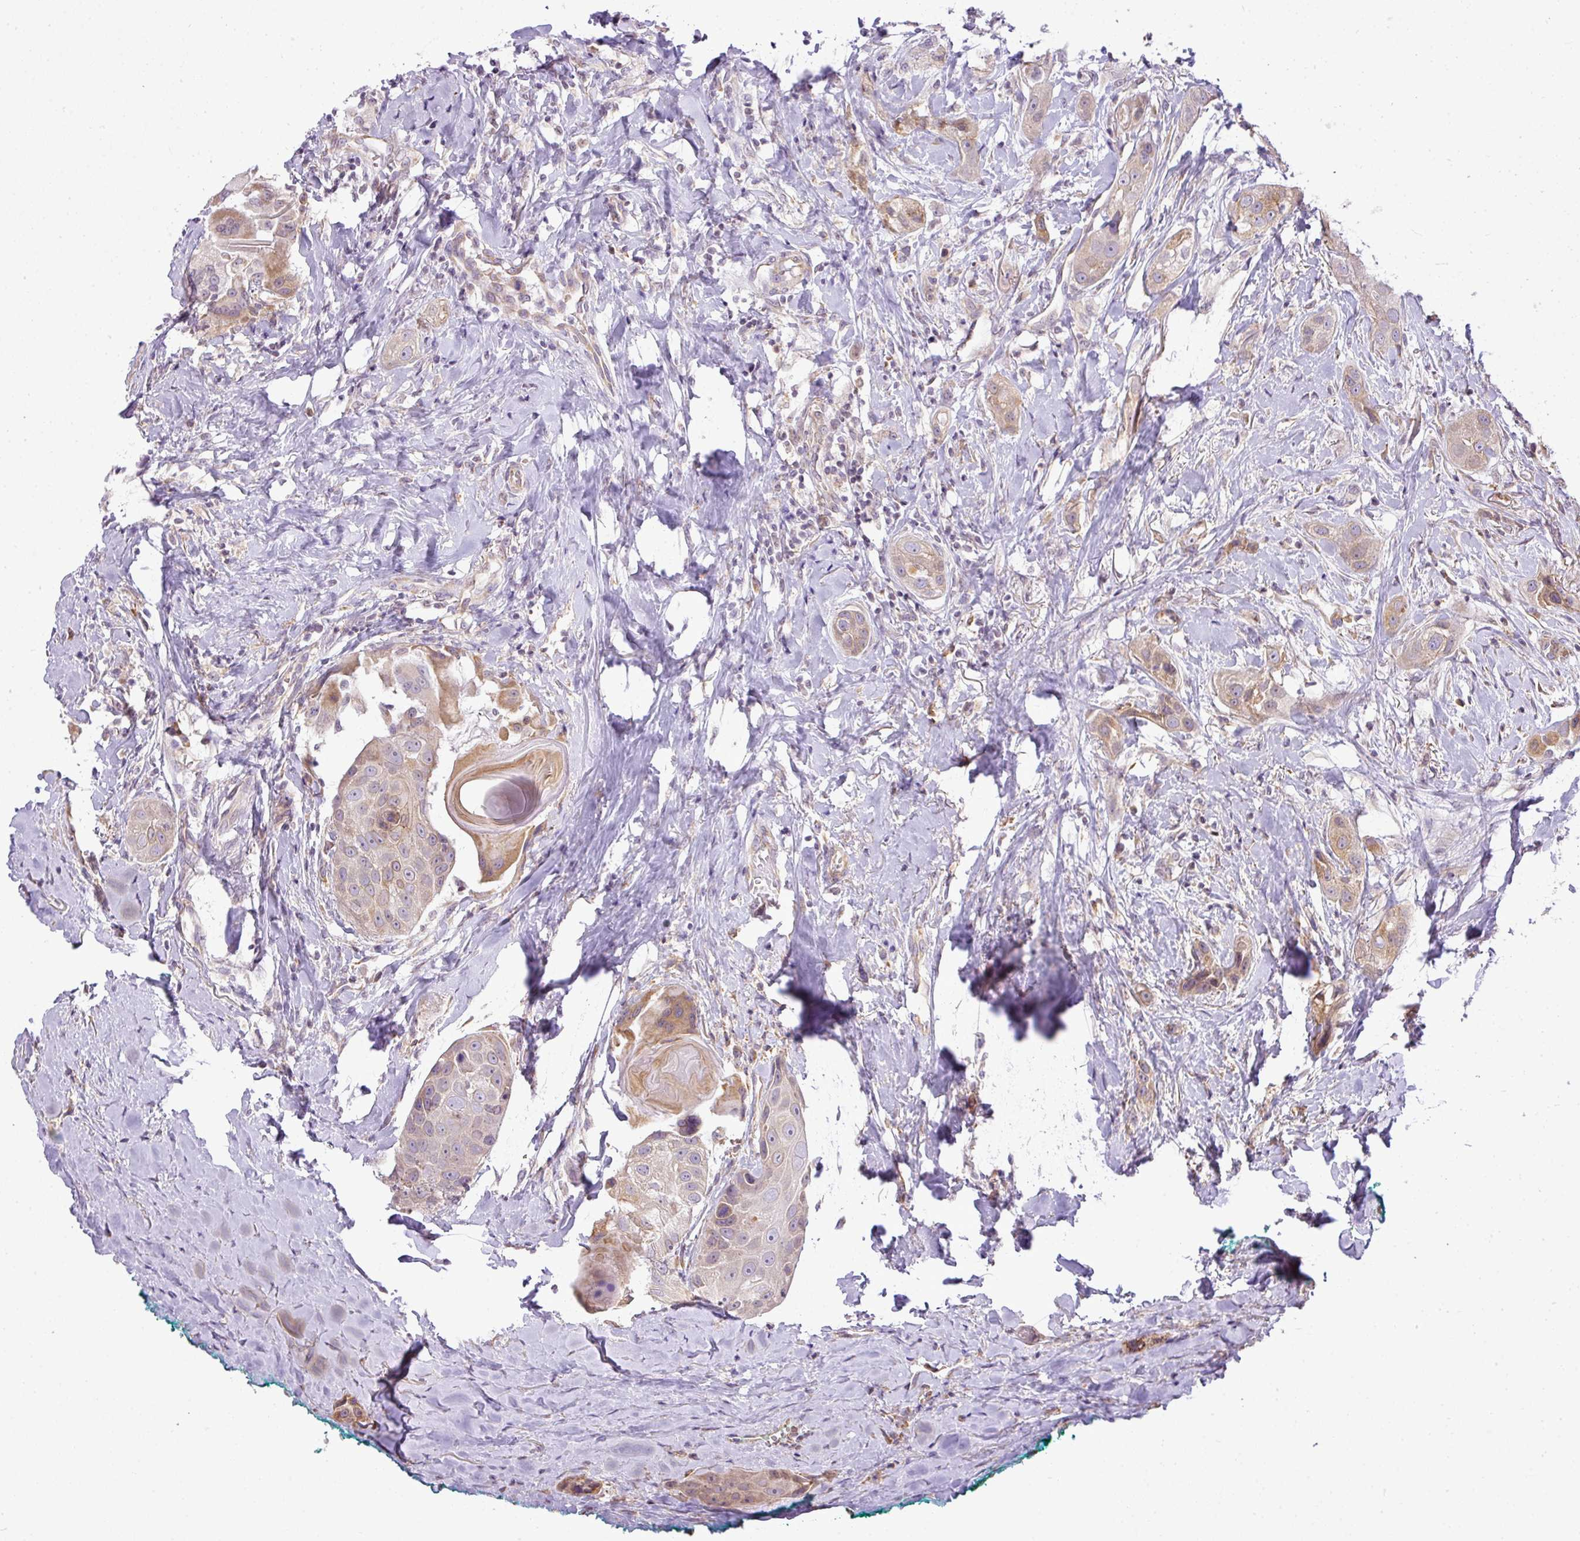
{"staining": {"intensity": "moderate", "quantity": "<25%", "location": "cytoplasmic/membranous"}, "tissue": "head and neck cancer", "cell_type": "Tumor cells", "image_type": "cancer", "snomed": [{"axis": "morphology", "description": "Normal tissue, NOS"}, {"axis": "morphology", "description": "Squamous cell carcinoma, NOS"}, {"axis": "topography", "description": "Skeletal muscle"}, {"axis": "topography", "description": "Head-Neck"}], "caption": "Head and neck squamous cell carcinoma stained with DAB IHC displays low levels of moderate cytoplasmic/membranous staining in approximately <25% of tumor cells.", "gene": "COX18", "patient": {"sex": "male", "age": 51}}